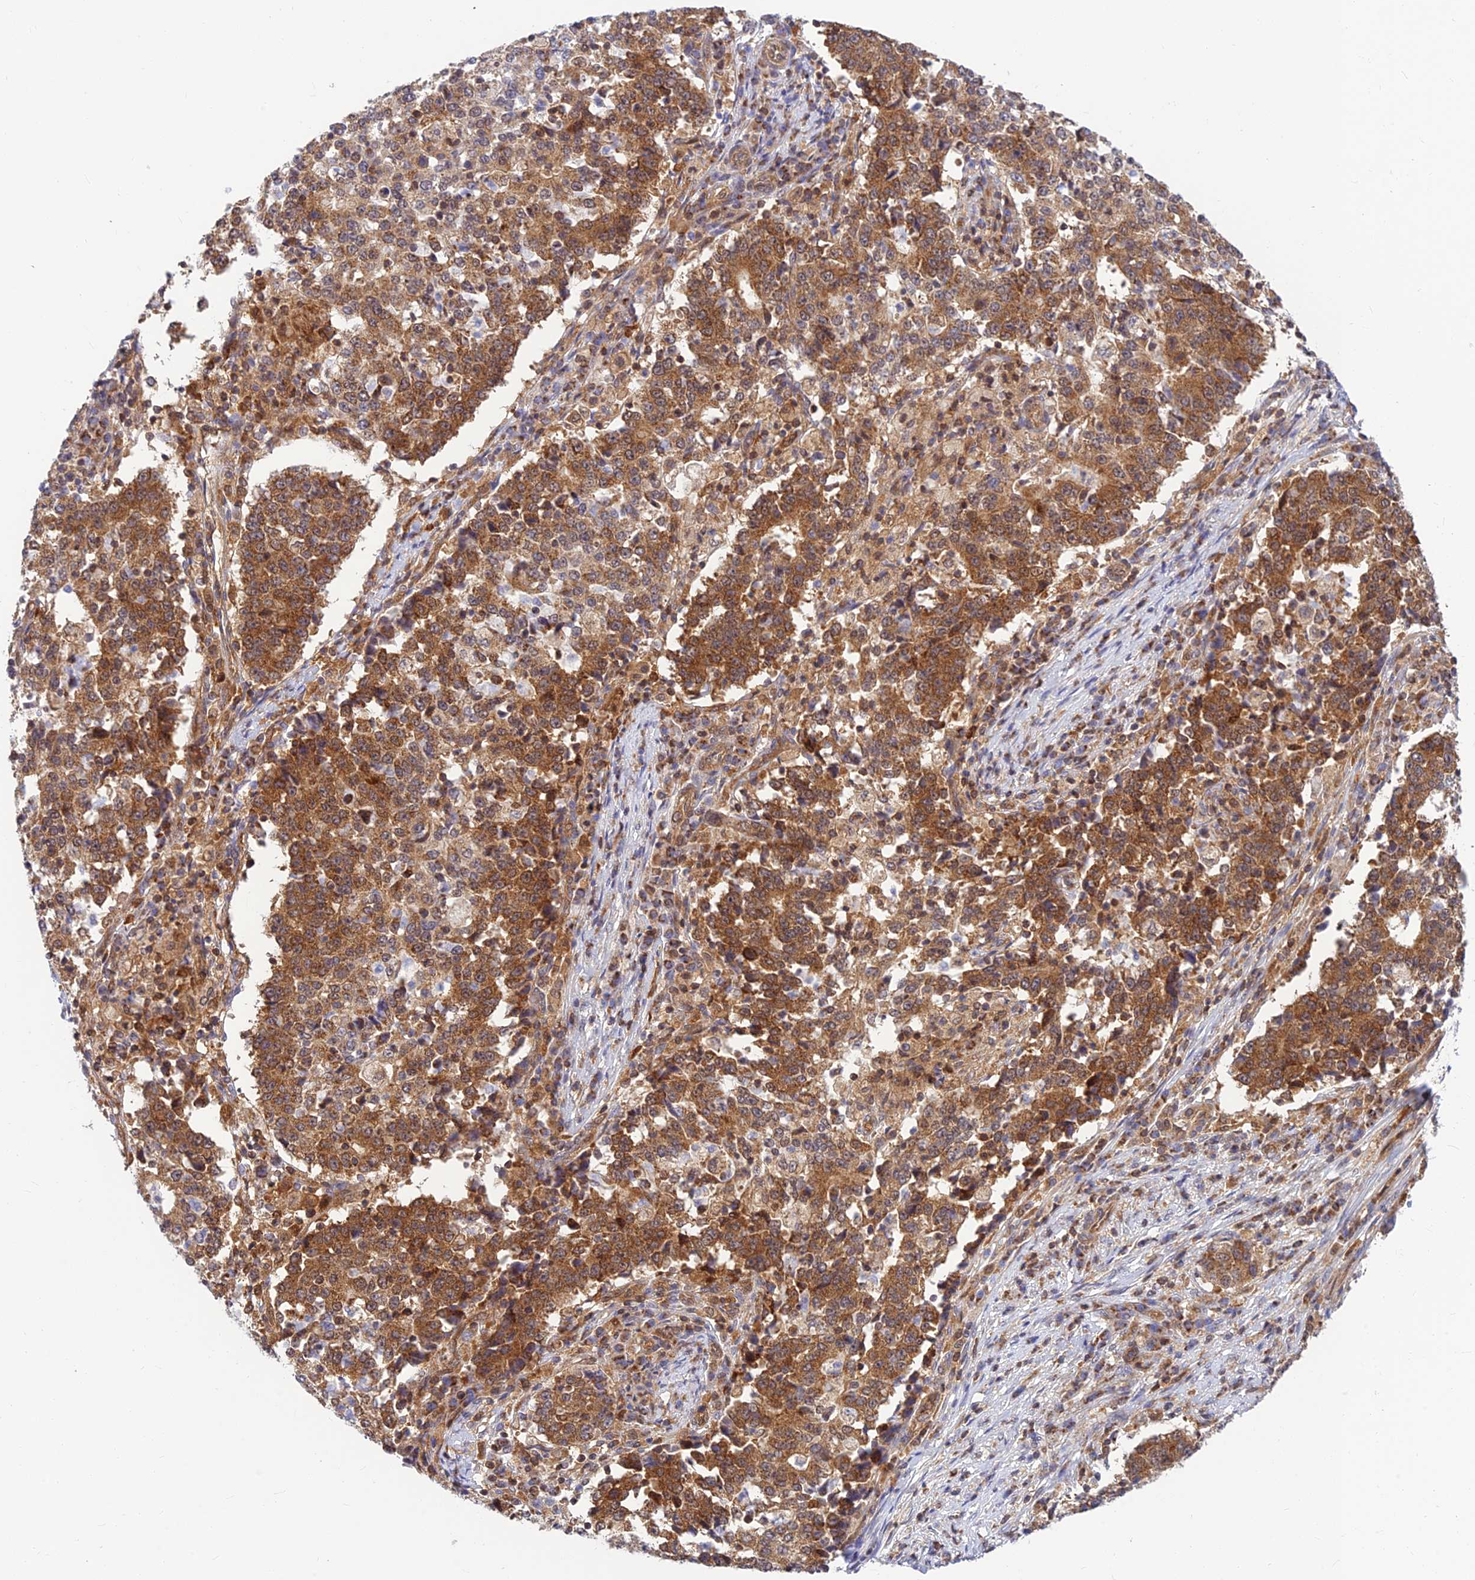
{"staining": {"intensity": "moderate", "quantity": ">75%", "location": "cytoplasmic/membranous"}, "tissue": "stomach cancer", "cell_type": "Tumor cells", "image_type": "cancer", "snomed": [{"axis": "morphology", "description": "Adenocarcinoma, NOS"}, {"axis": "topography", "description": "Stomach"}], "caption": "IHC photomicrograph of human stomach cancer stained for a protein (brown), which reveals medium levels of moderate cytoplasmic/membranous staining in about >75% of tumor cells.", "gene": "LYSMD2", "patient": {"sex": "male", "age": 59}}